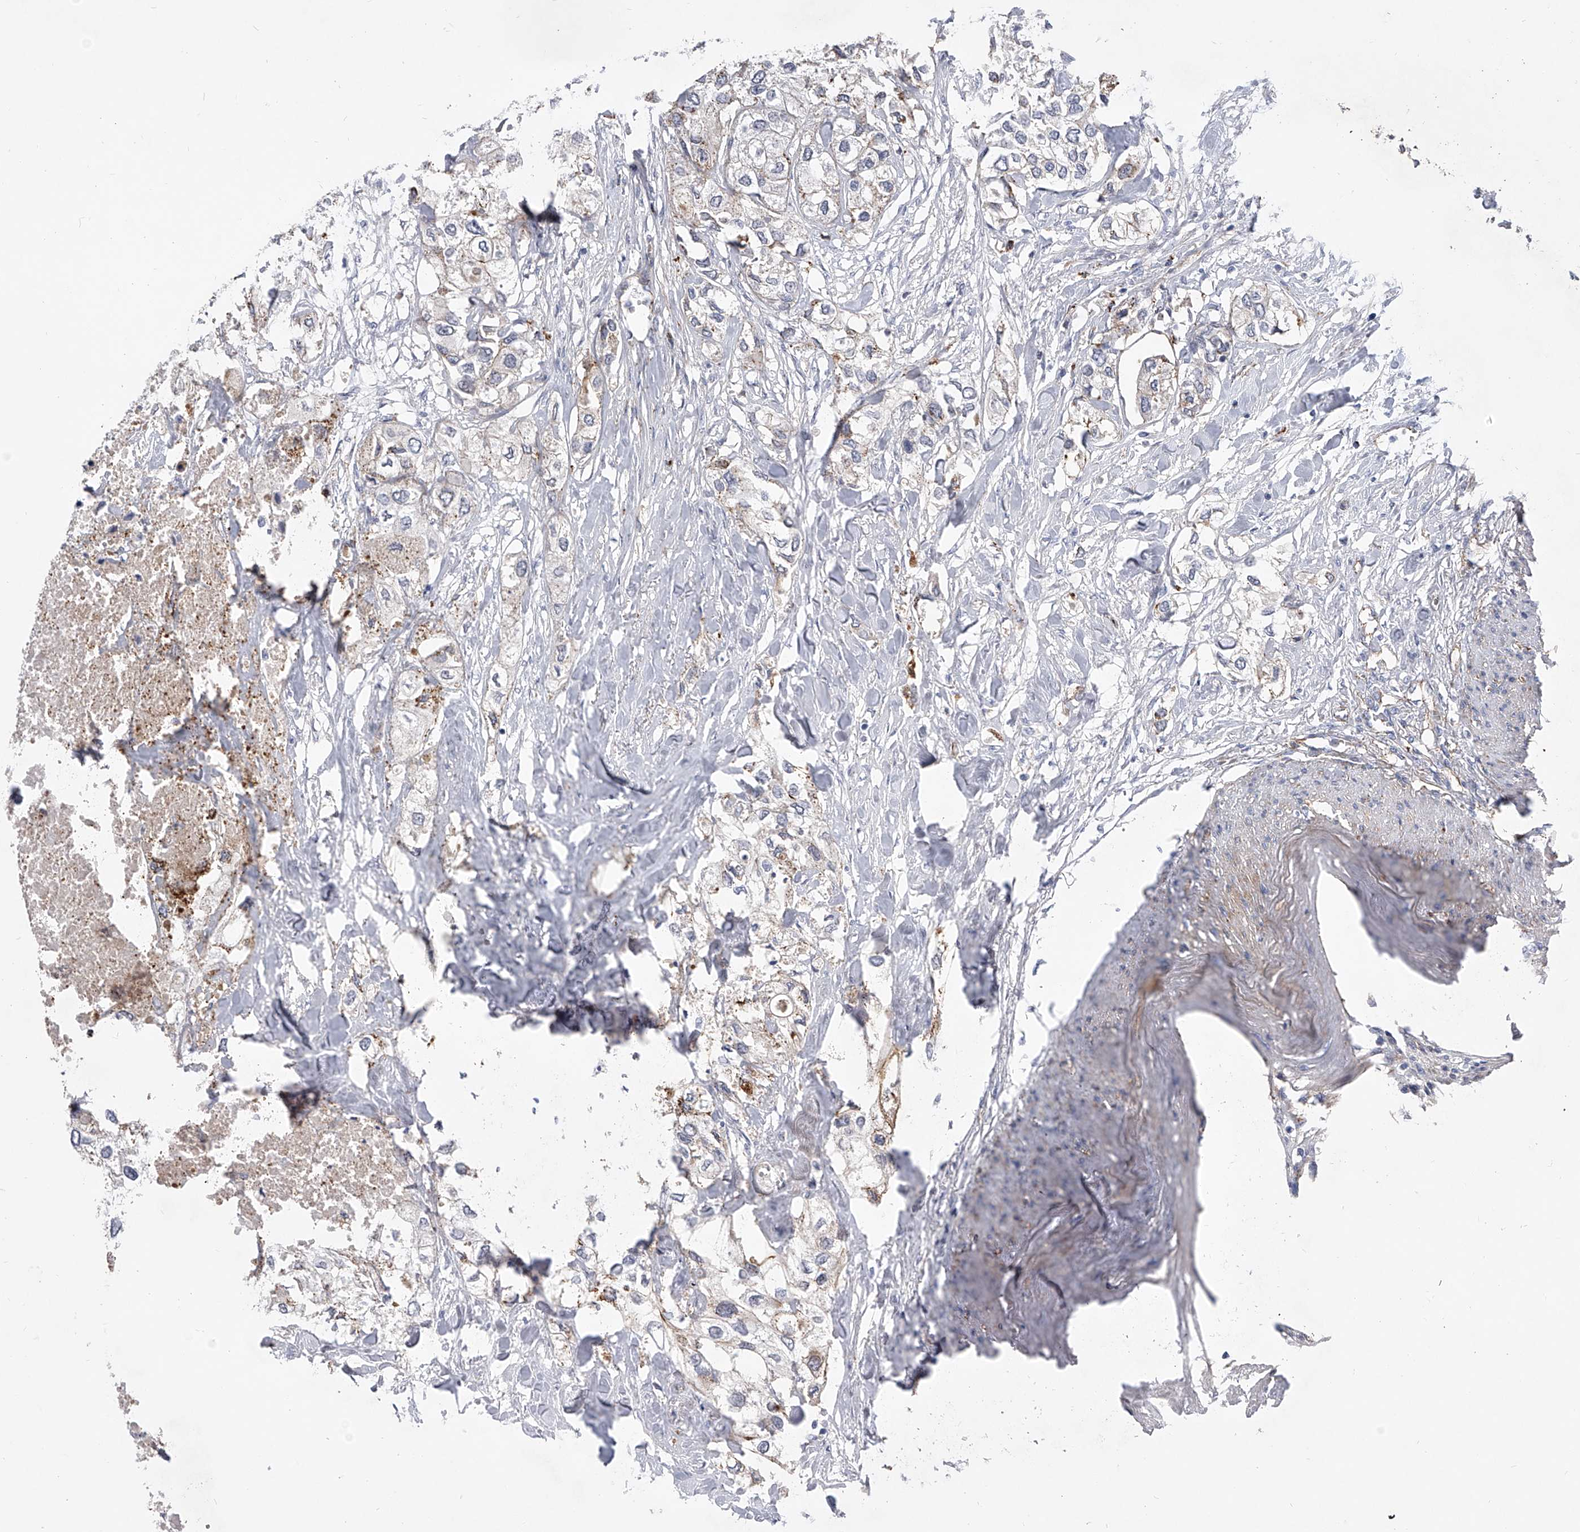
{"staining": {"intensity": "weak", "quantity": "<25%", "location": "cytoplasmic/membranous"}, "tissue": "urothelial cancer", "cell_type": "Tumor cells", "image_type": "cancer", "snomed": [{"axis": "morphology", "description": "Urothelial carcinoma, High grade"}, {"axis": "topography", "description": "Urinary bladder"}], "caption": "Immunohistochemistry (IHC) image of neoplastic tissue: high-grade urothelial carcinoma stained with DAB (3,3'-diaminobenzidine) displays no significant protein staining in tumor cells.", "gene": "MINDY4", "patient": {"sex": "male", "age": 64}}